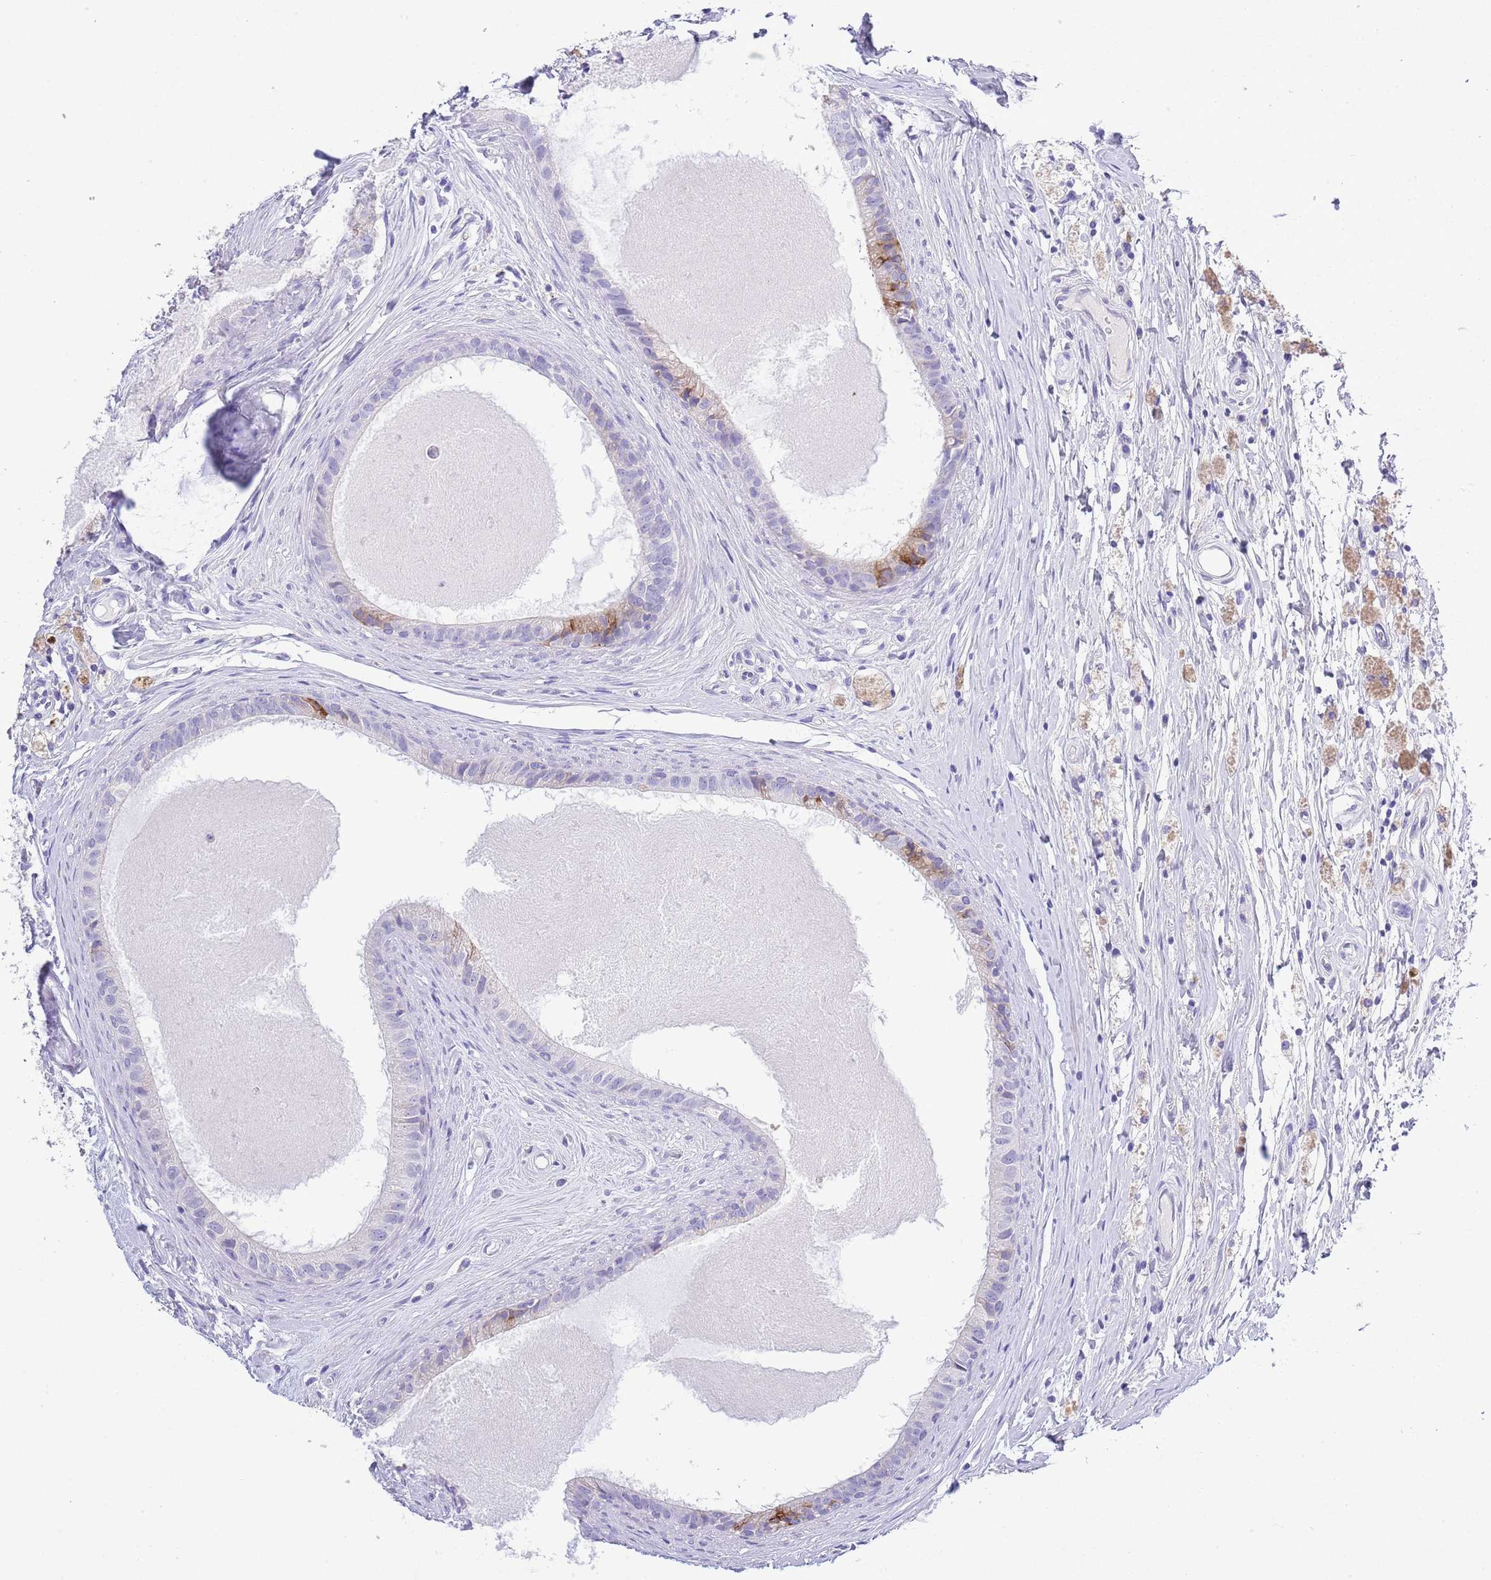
{"staining": {"intensity": "moderate", "quantity": "<25%", "location": "cytoplasmic/membranous"}, "tissue": "epididymis", "cell_type": "Glandular cells", "image_type": "normal", "snomed": [{"axis": "morphology", "description": "Normal tissue, NOS"}, {"axis": "topography", "description": "Epididymis"}], "caption": "Immunohistochemical staining of normal human epididymis displays <25% levels of moderate cytoplasmic/membranous protein positivity in about <25% of glandular cells. (Stains: DAB in brown, nuclei in blue, Microscopy: brightfield microscopy at high magnification).", "gene": "OR2Z1", "patient": {"sex": "male", "age": 80}}